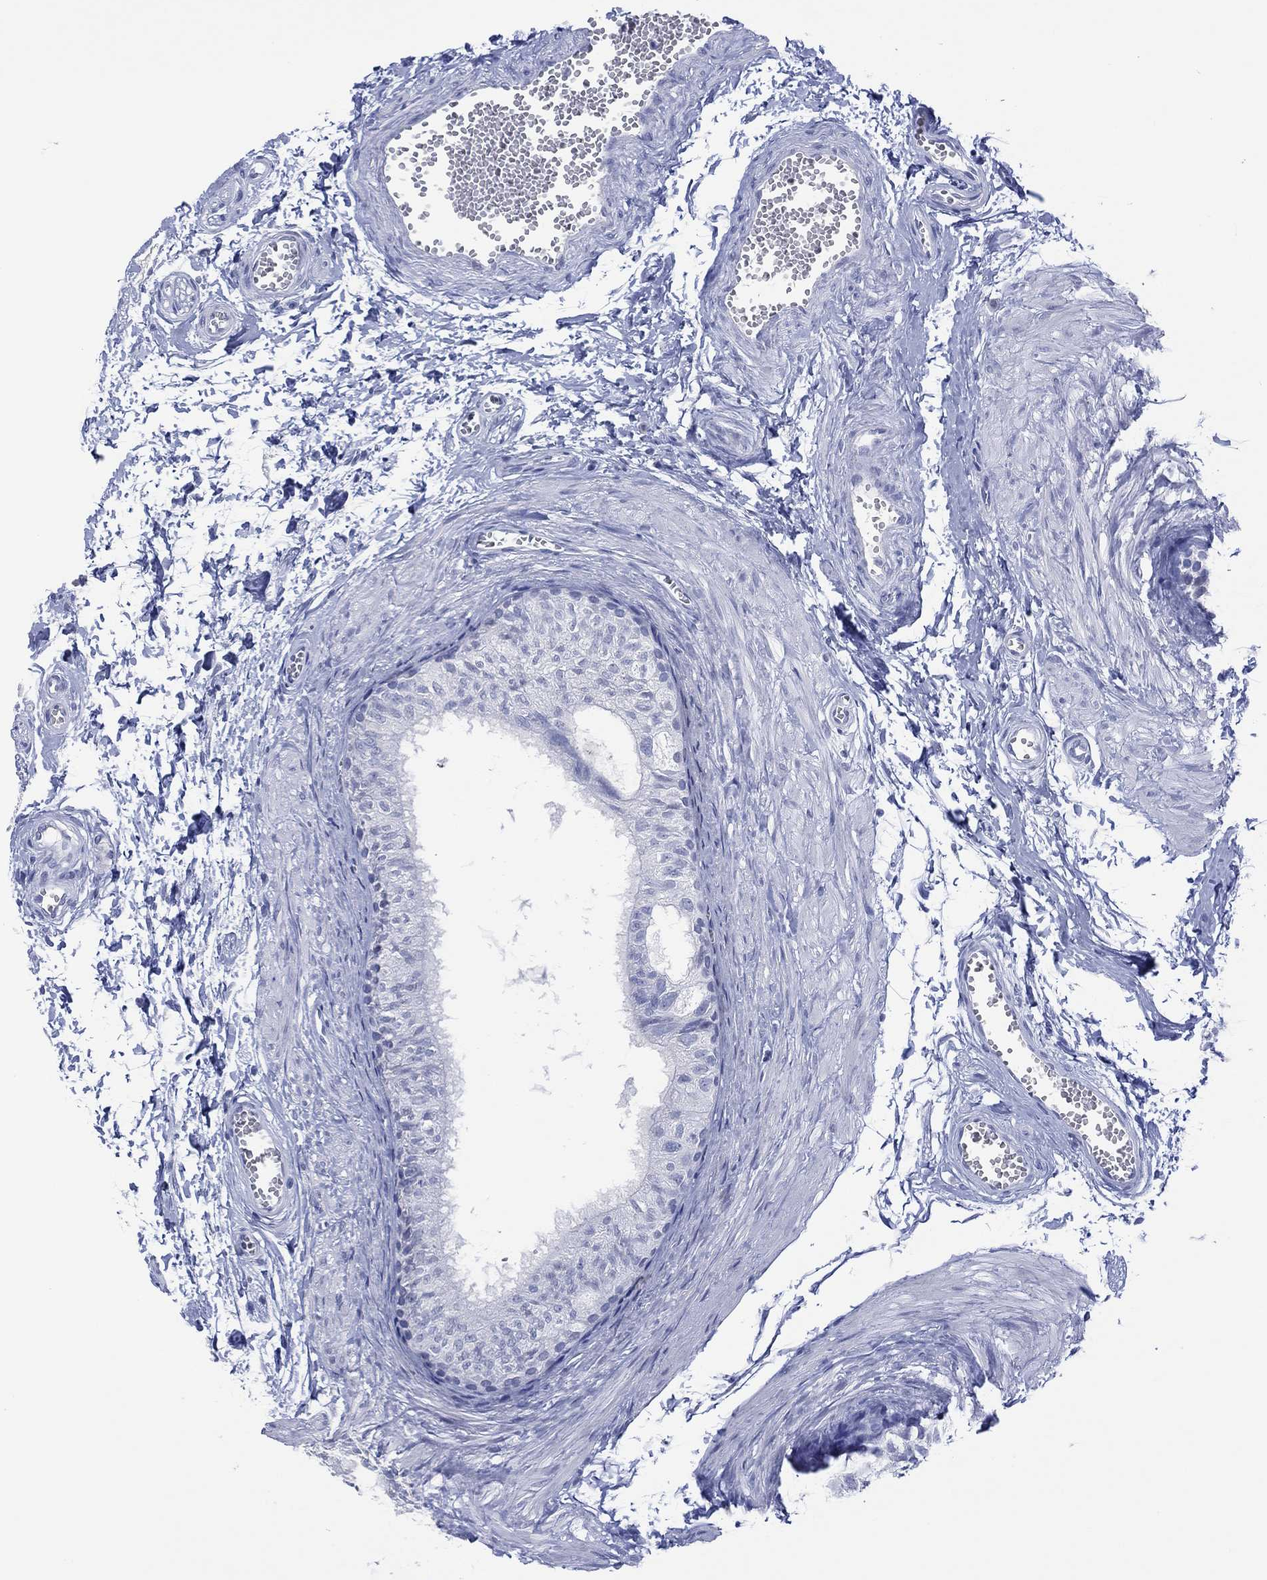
{"staining": {"intensity": "negative", "quantity": "none", "location": "none"}, "tissue": "epididymis", "cell_type": "Glandular cells", "image_type": "normal", "snomed": [{"axis": "morphology", "description": "Normal tissue, NOS"}, {"axis": "topography", "description": "Epididymis"}], "caption": "Immunohistochemistry of unremarkable epididymis exhibits no staining in glandular cells.", "gene": "UTF1", "patient": {"sex": "male", "age": 22}}